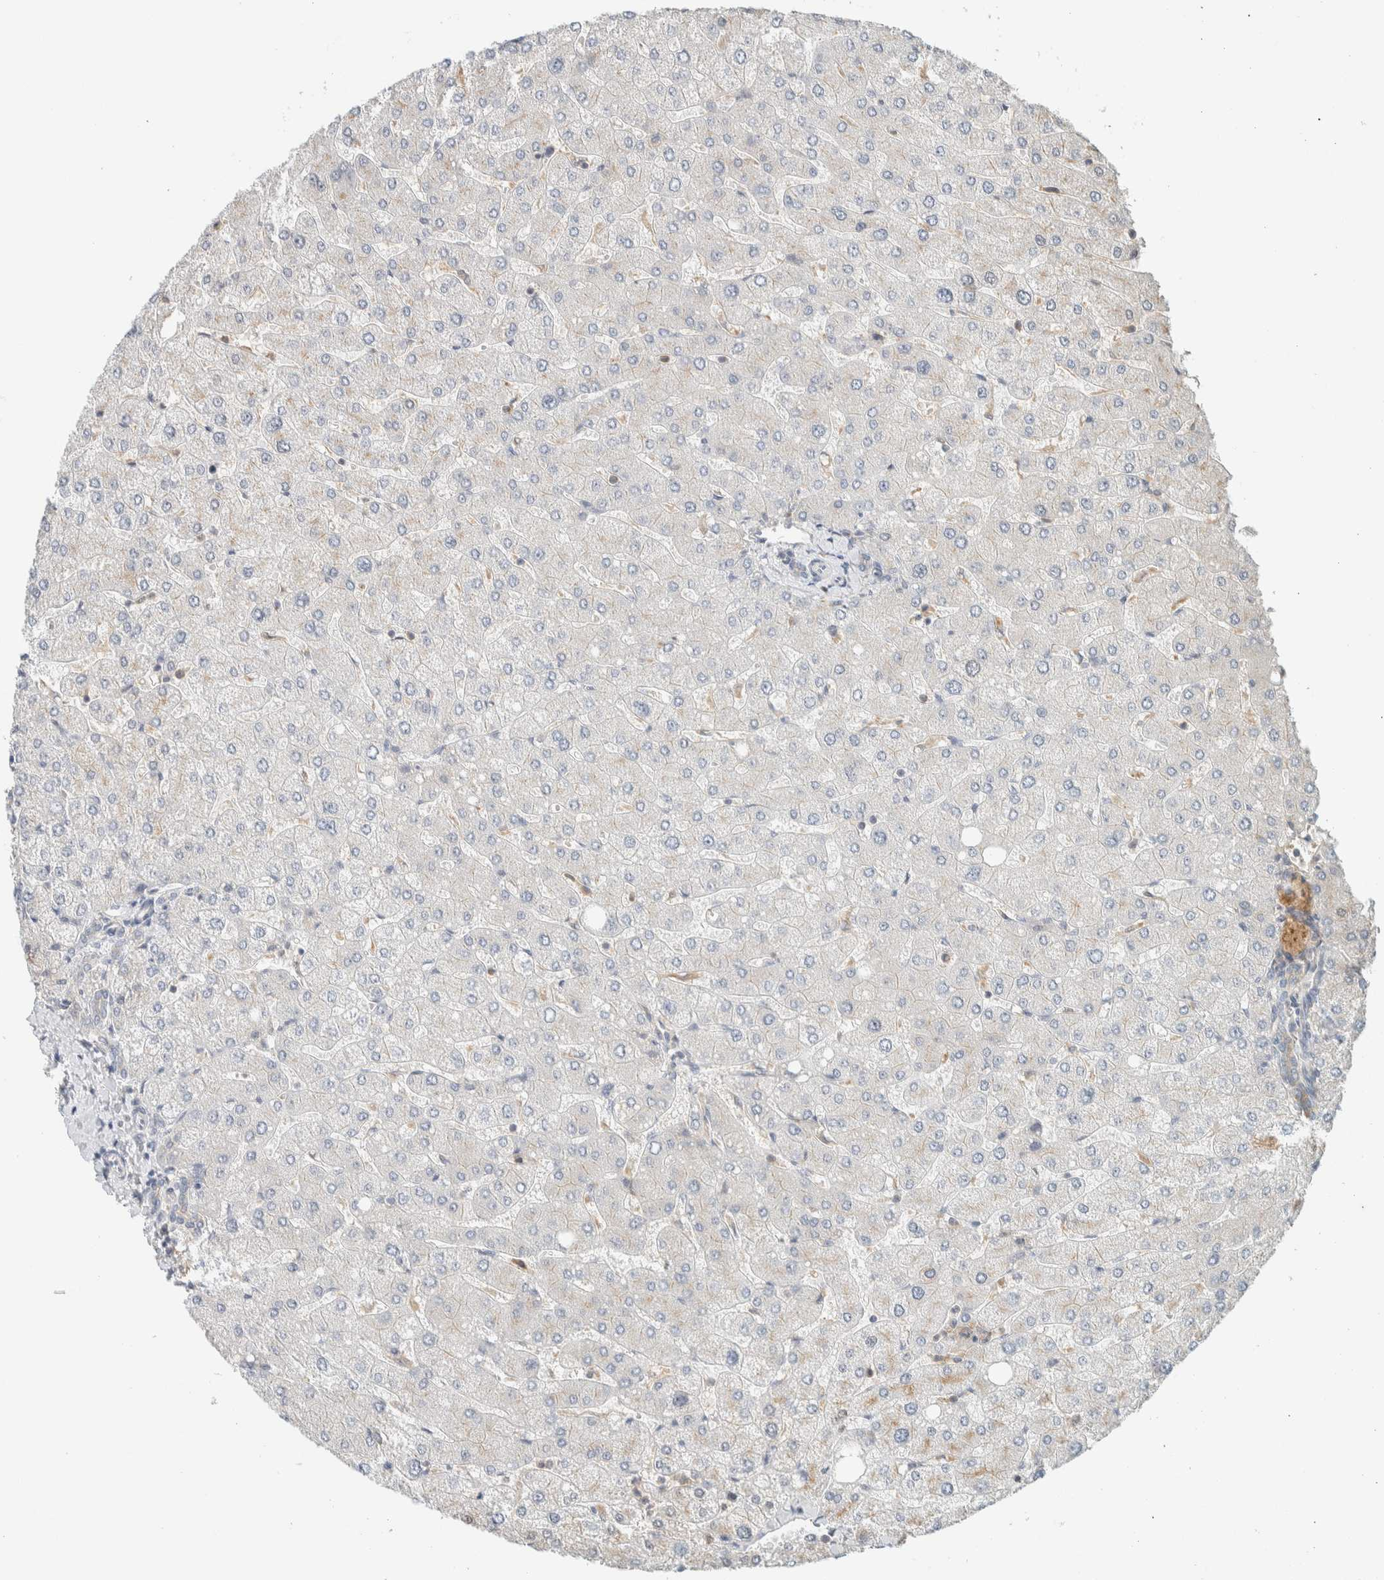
{"staining": {"intensity": "negative", "quantity": "none", "location": "none"}, "tissue": "liver", "cell_type": "Cholangiocytes", "image_type": "normal", "snomed": [{"axis": "morphology", "description": "Normal tissue, NOS"}, {"axis": "topography", "description": "Liver"}], "caption": "Immunohistochemical staining of benign liver exhibits no significant expression in cholangiocytes.", "gene": "RAB11FIP1", "patient": {"sex": "male", "age": 55}}